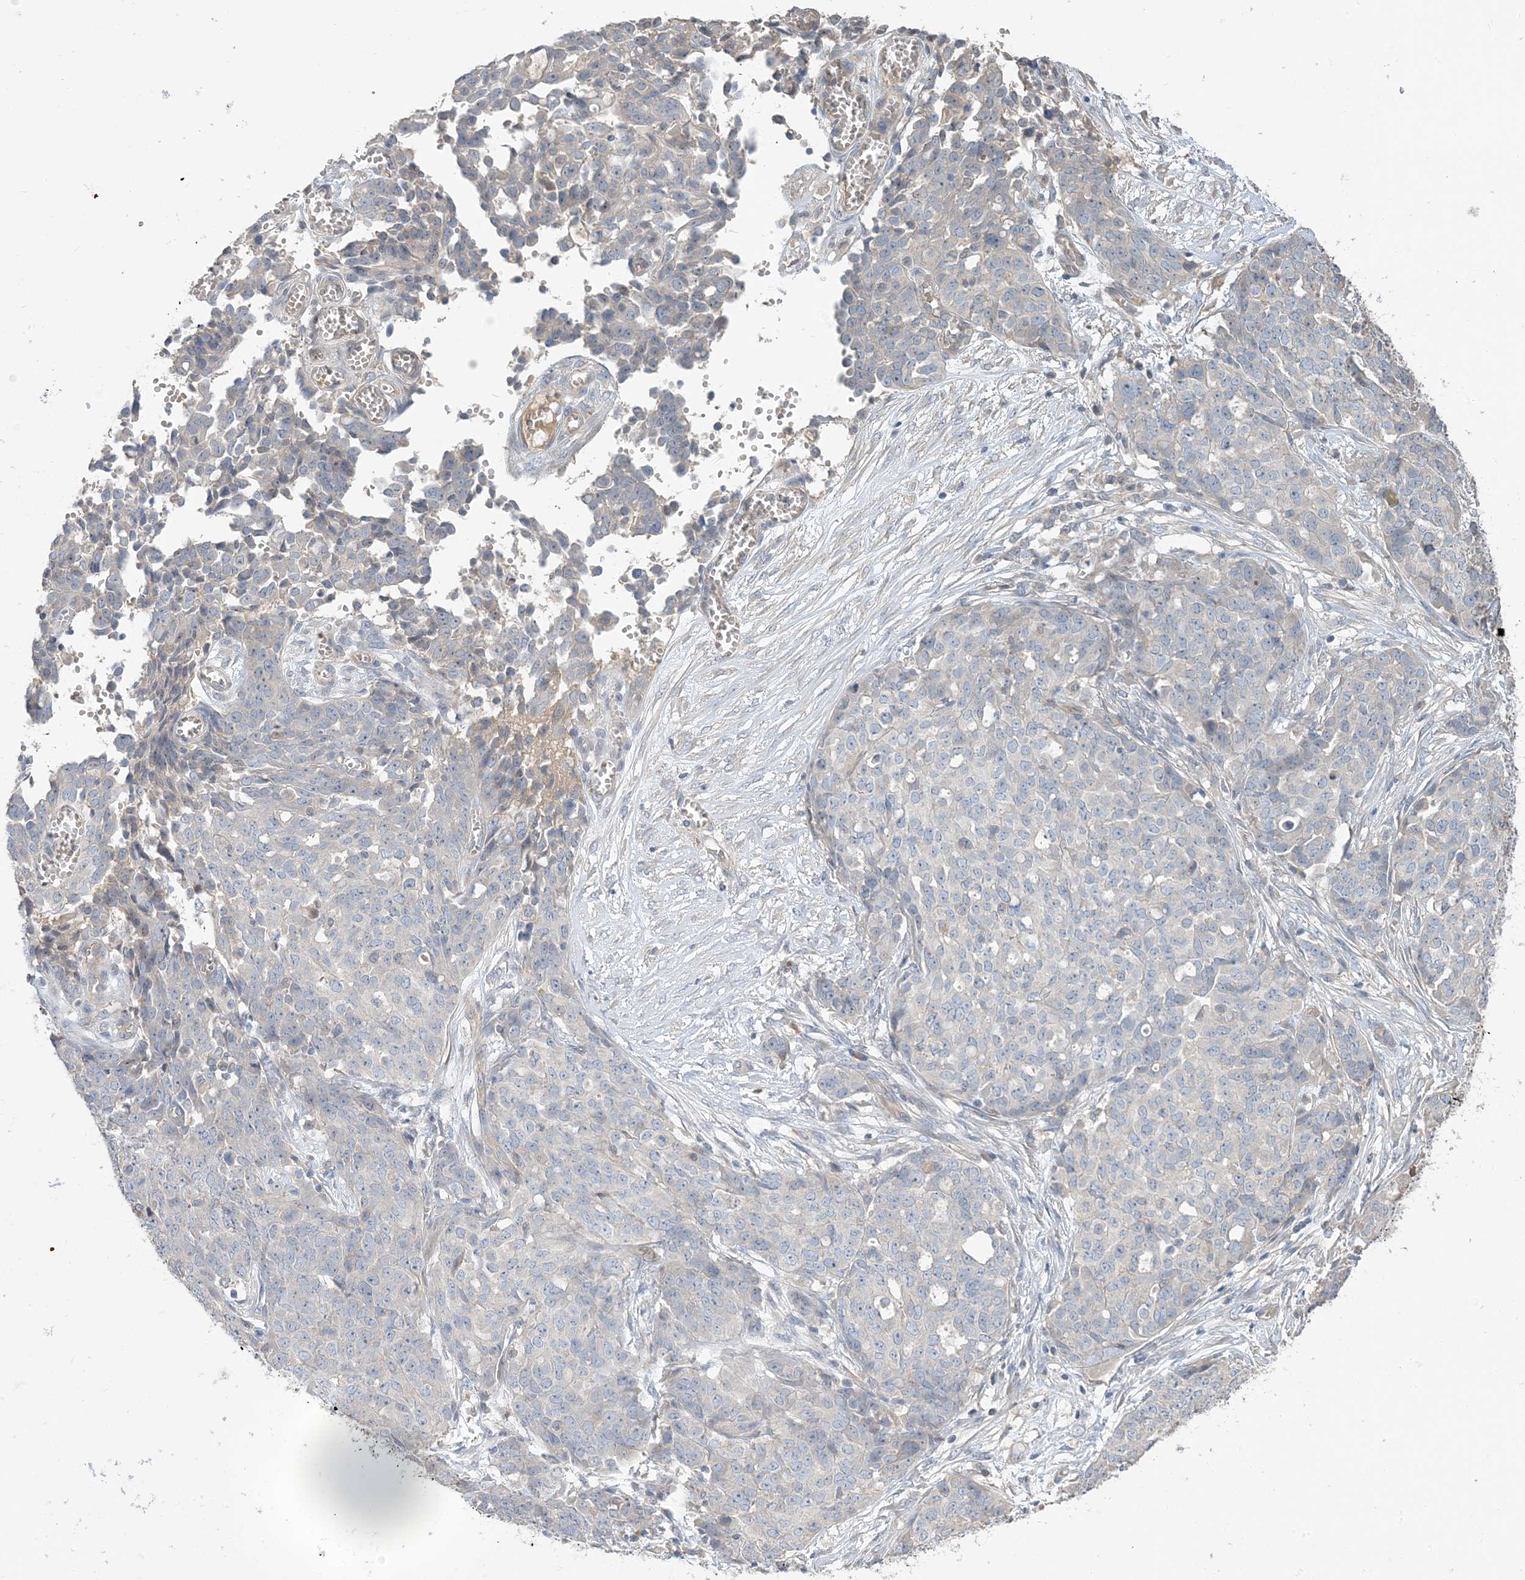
{"staining": {"intensity": "negative", "quantity": "none", "location": "none"}, "tissue": "ovarian cancer", "cell_type": "Tumor cells", "image_type": "cancer", "snomed": [{"axis": "morphology", "description": "Cystadenocarcinoma, serous, NOS"}, {"axis": "topography", "description": "Soft tissue"}, {"axis": "topography", "description": "Ovary"}], "caption": "Tumor cells show no significant staining in ovarian serous cystadenocarcinoma.", "gene": "USP53", "patient": {"sex": "female", "age": 57}}